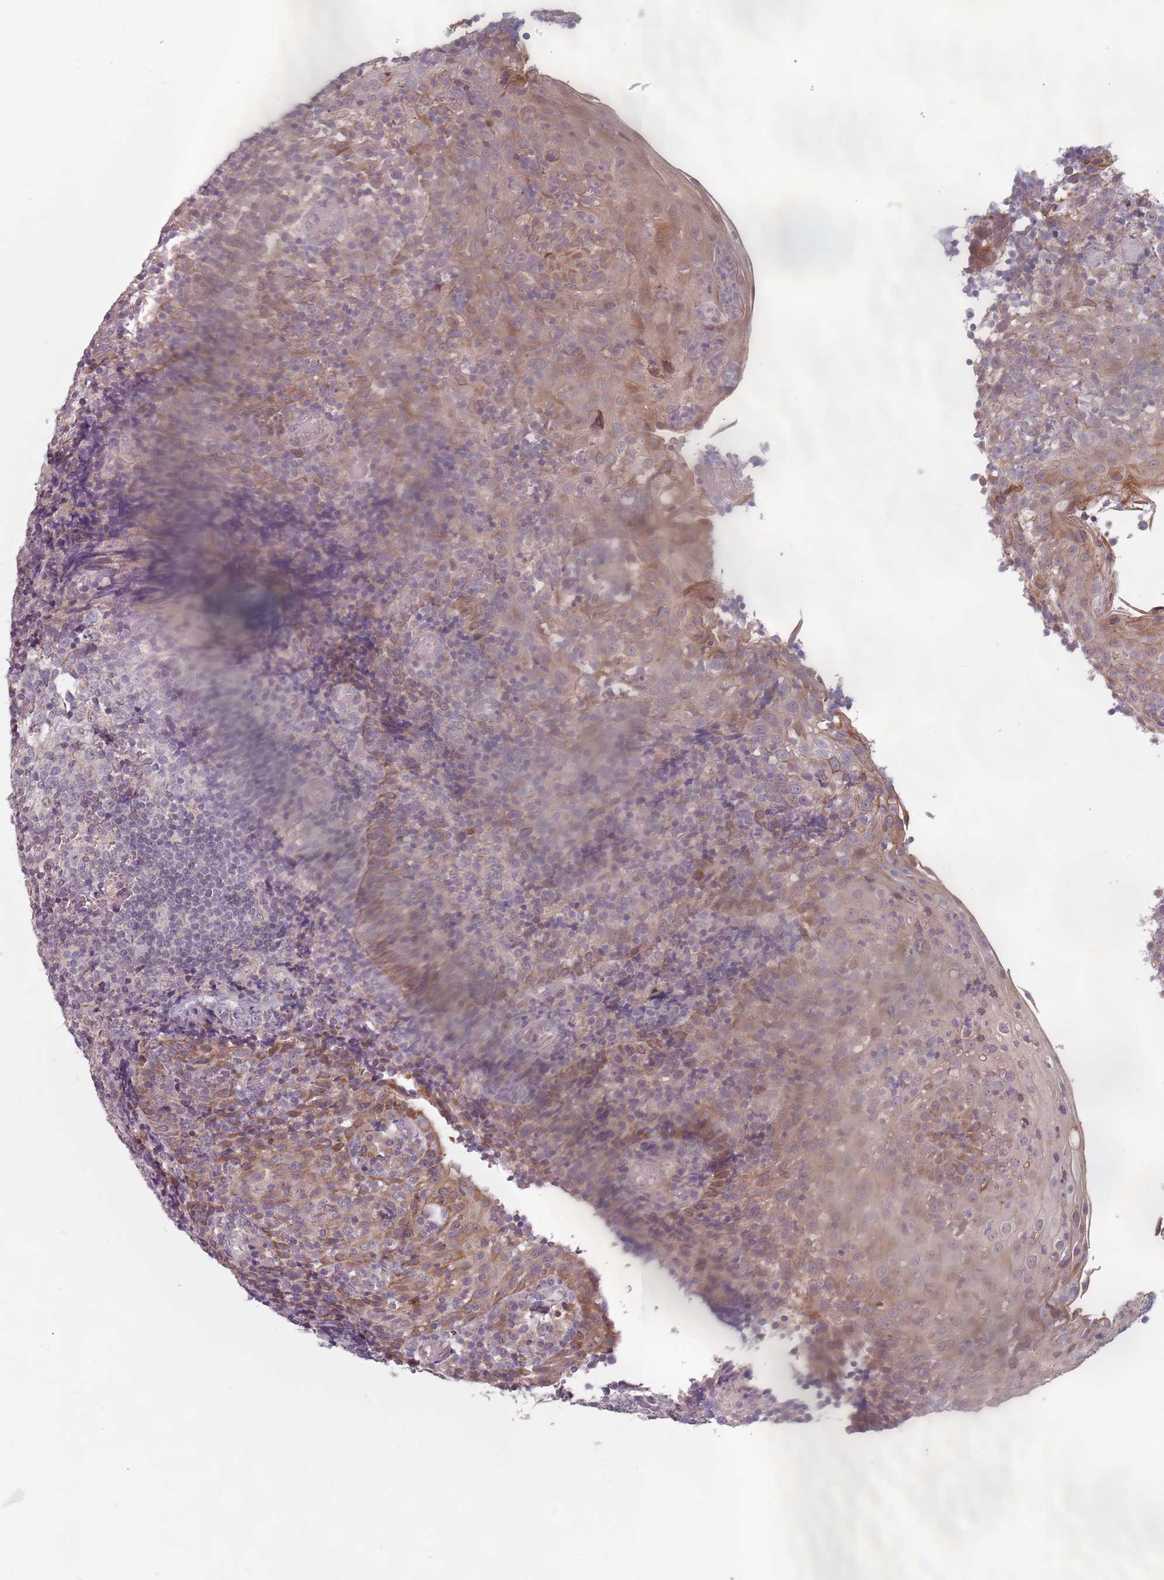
{"staining": {"intensity": "negative", "quantity": "none", "location": "none"}, "tissue": "tonsil", "cell_type": "Germinal center cells", "image_type": "normal", "snomed": [{"axis": "morphology", "description": "Normal tissue, NOS"}, {"axis": "topography", "description": "Tonsil"}], "caption": "Tonsil stained for a protein using immunohistochemistry reveals no expression germinal center cells.", "gene": "ADAL", "patient": {"sex": "female", "age": 19}}